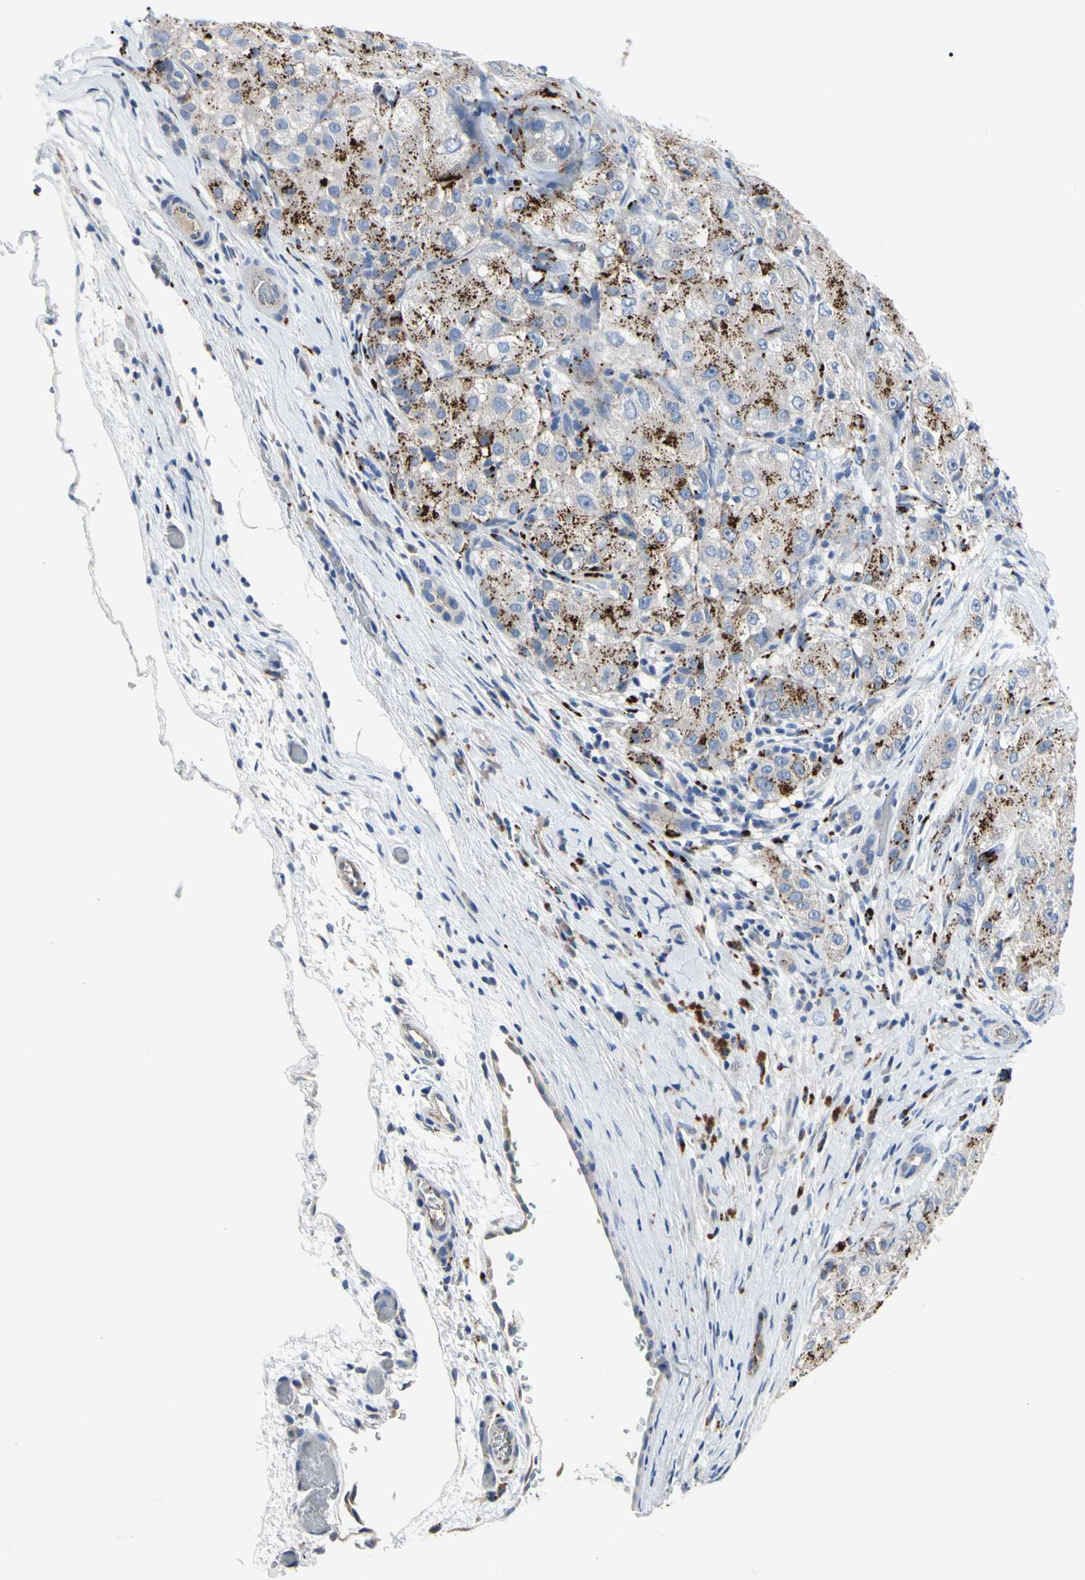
{"staining": {"intensity": "moderate", "quantity": "25%-75%", "location": "cytoplasmic/membranous"}, "tissue": "liver cancer", "cell_type": "Tumor cells", "image_type": "cancer", "snomed": [{"axis": "morphology", "description": "Carcinoma, Hepatocellular, NOS"}, {"axis": "topography", "description": "Liver"}], "caption": "DAB (3,3'-diaminobenzidine) immunohistochemical staining of hepatocellular carcinoma (liver) exhibits moderate cytoplasmic/membranous protein expression in about 25%-75% of tumor cells.", "gene": "RETSAT", "patient": {"sex": "male", "age": 80}}